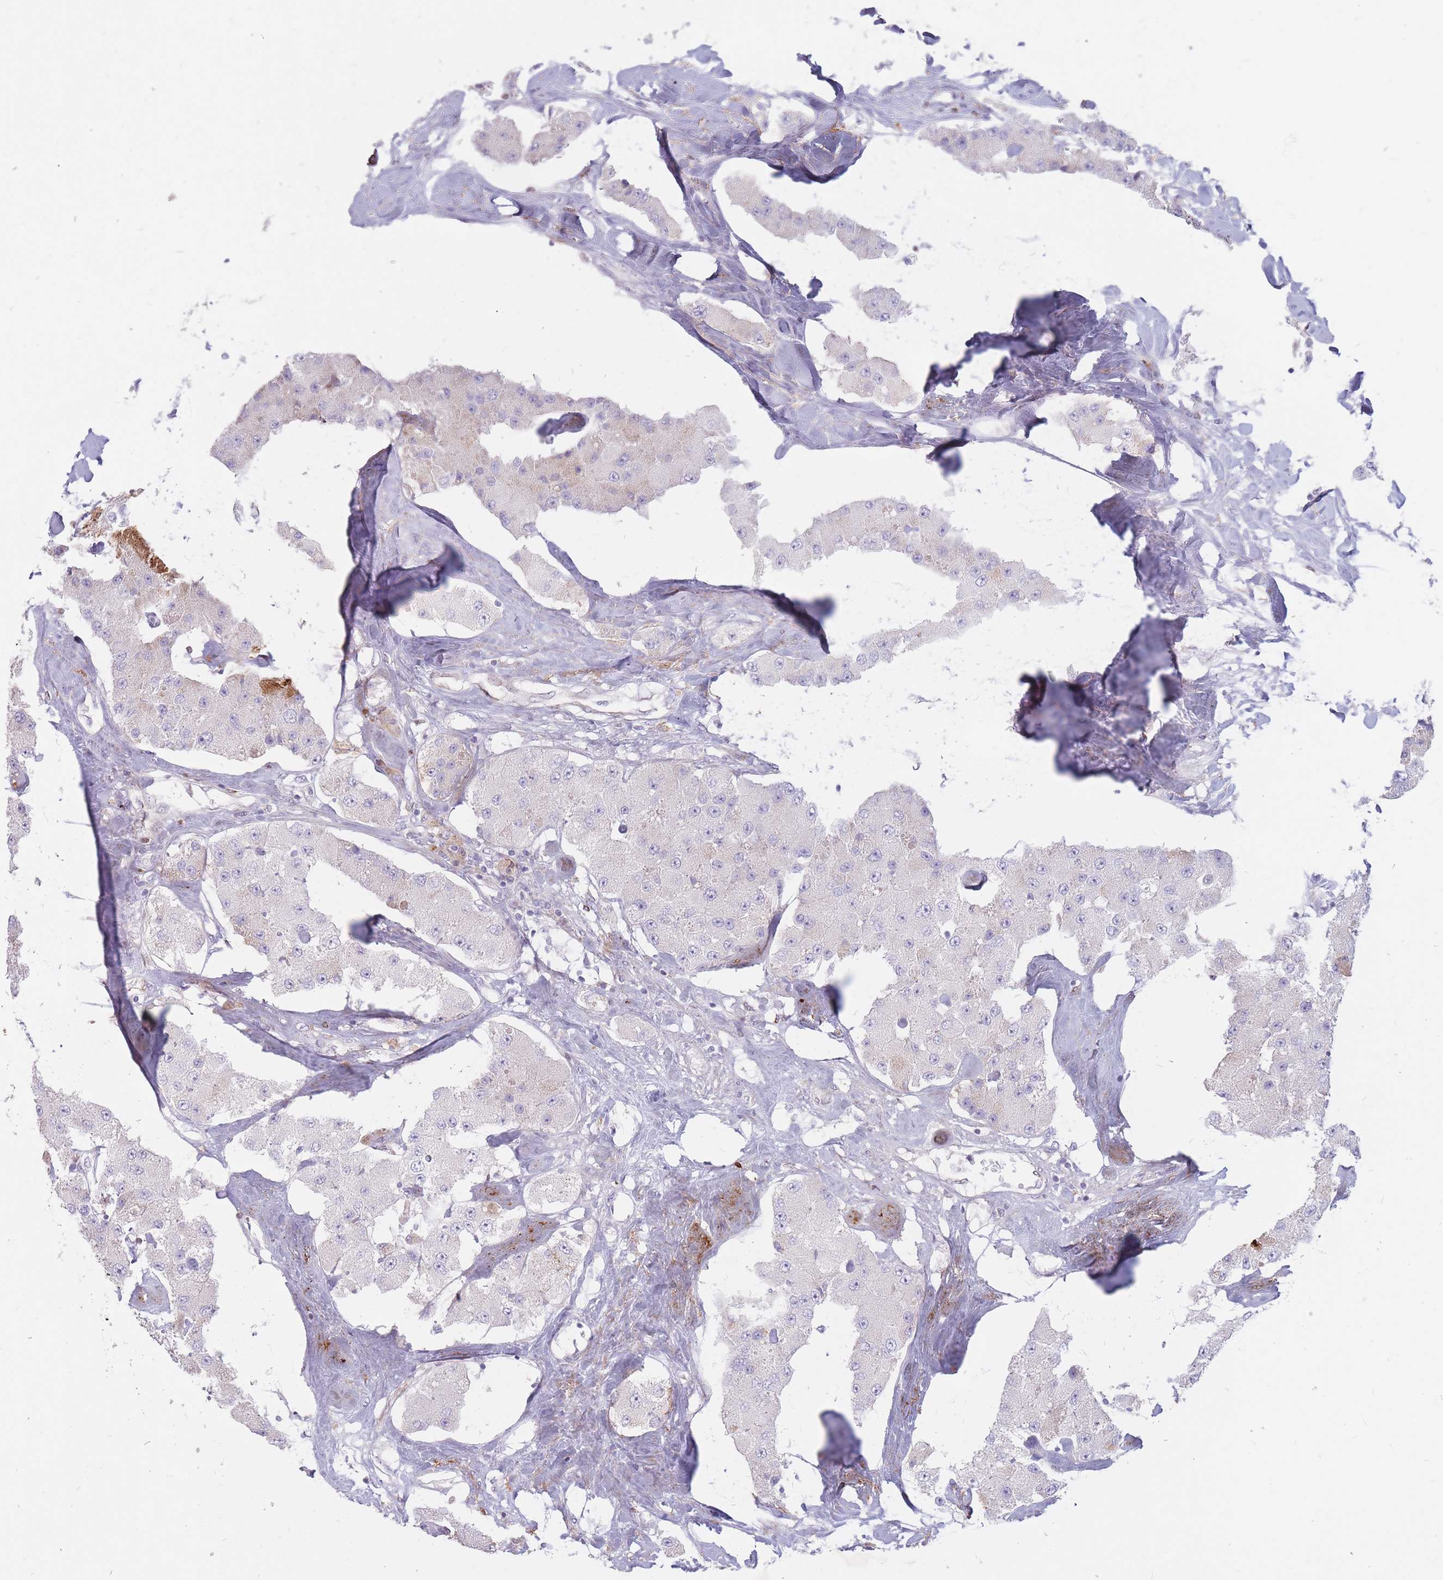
{"staining": {"intensity": "negative", "quantity": "none", "location": "none"}, "tissue": "carcinoid", "cell_type": "Tumor cells", "image_type": "cancer", "snomed": [{"axis": "morphology", "description": "Carcinoid, malignant, NOS"}, {"axis": "topography", "description": "Pancreas"}], "caption": "This is an IHC photomicrograph of carcinoid. There is no expression in tumor cells.", "gene": "PTGDR", "patient": {"sex": "male", "age": 41}}